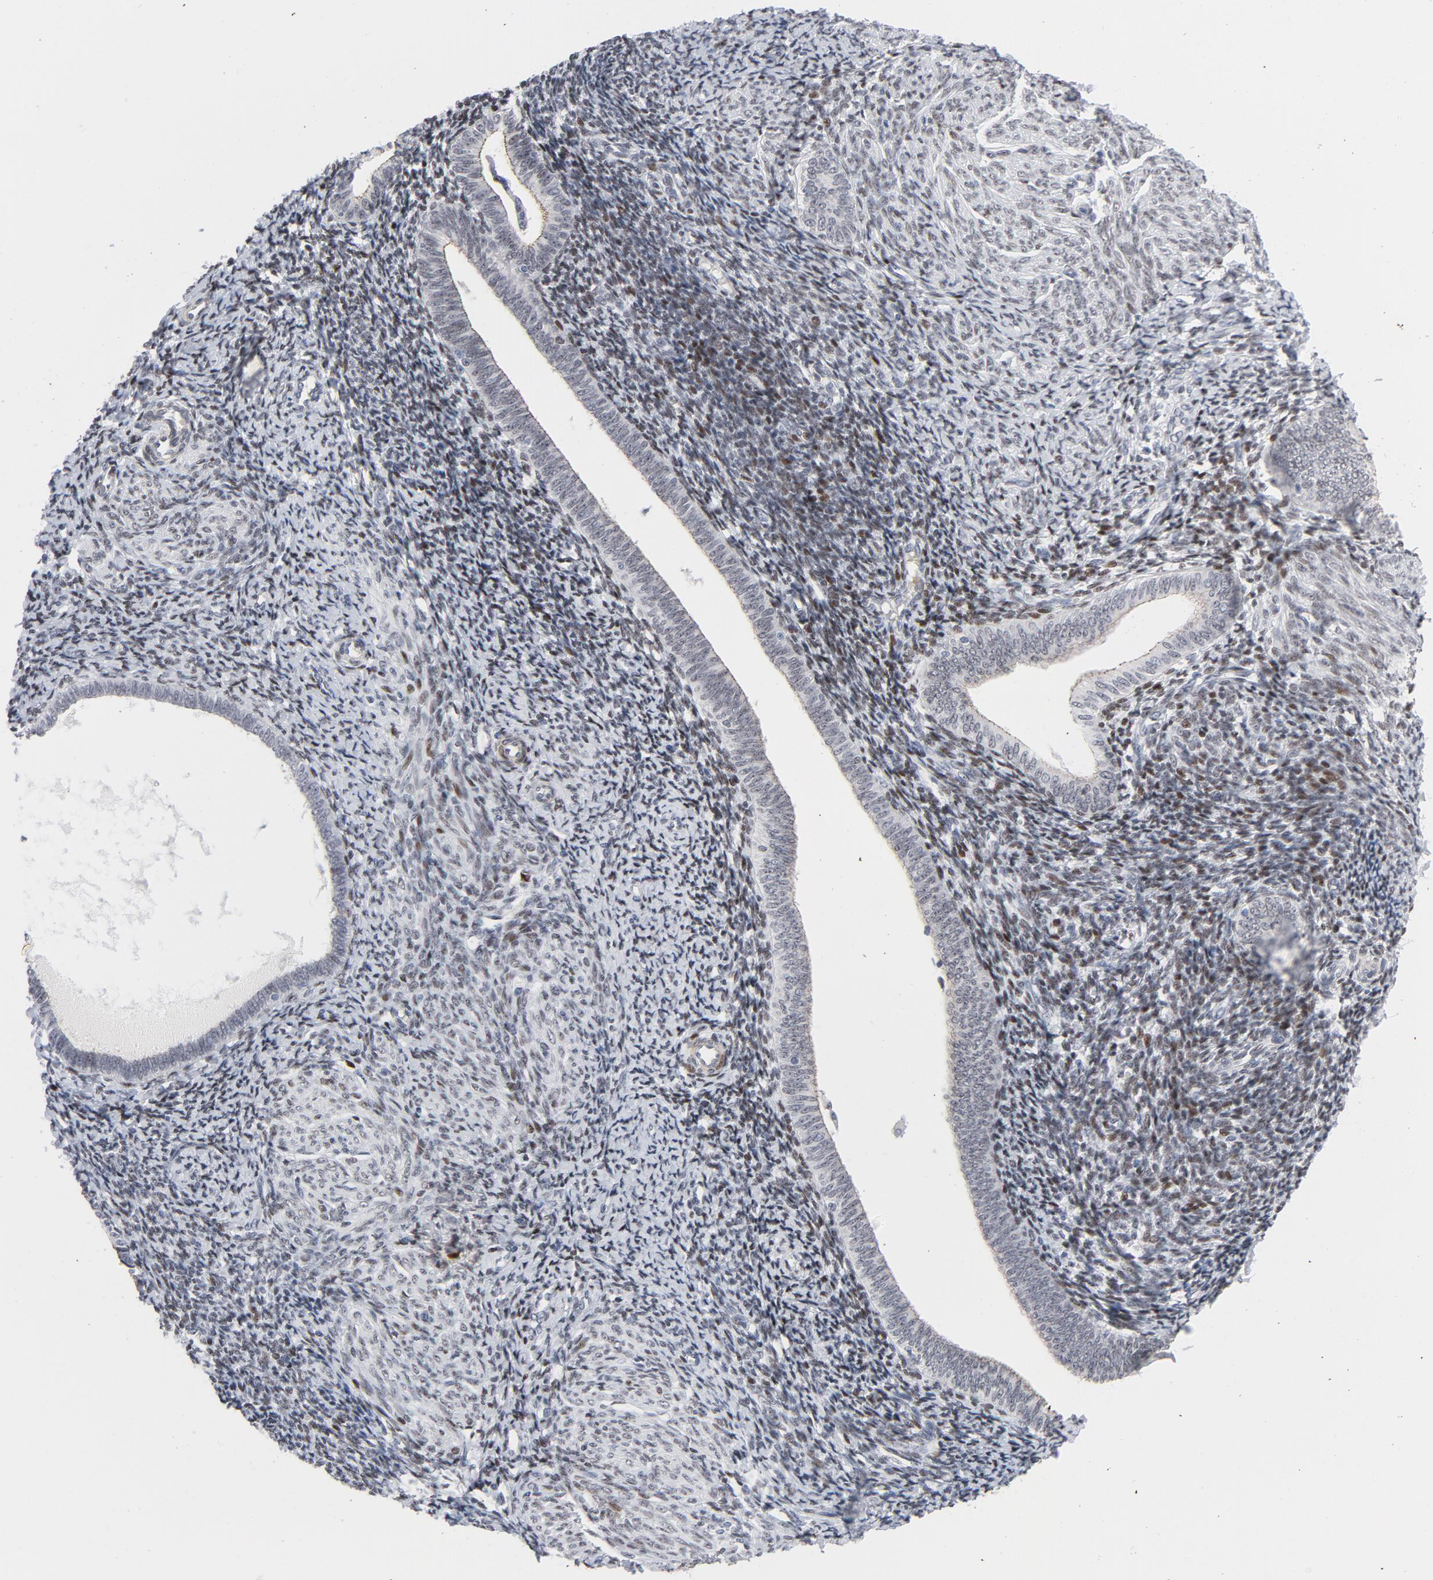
{"staining": {"intensity": "moderate", "quantity": "25%-75%", "location": "nuclear"}, "tissue": "endometrium", "cell_type": "Cells in endometrial stroma", "image_type": "normal", "snomed": [{"axis": "morphology", "description": "Normal tissue, NOS"}, {"axis": "topography", "description": "Endometrium"}], "caption": "A brown stain labels moderate nuclear positivity of a protein in cells in endometrial stroma of normal endometrium.", "gene": "NFIC", "patient": {"sex": "female", "age": 57}}